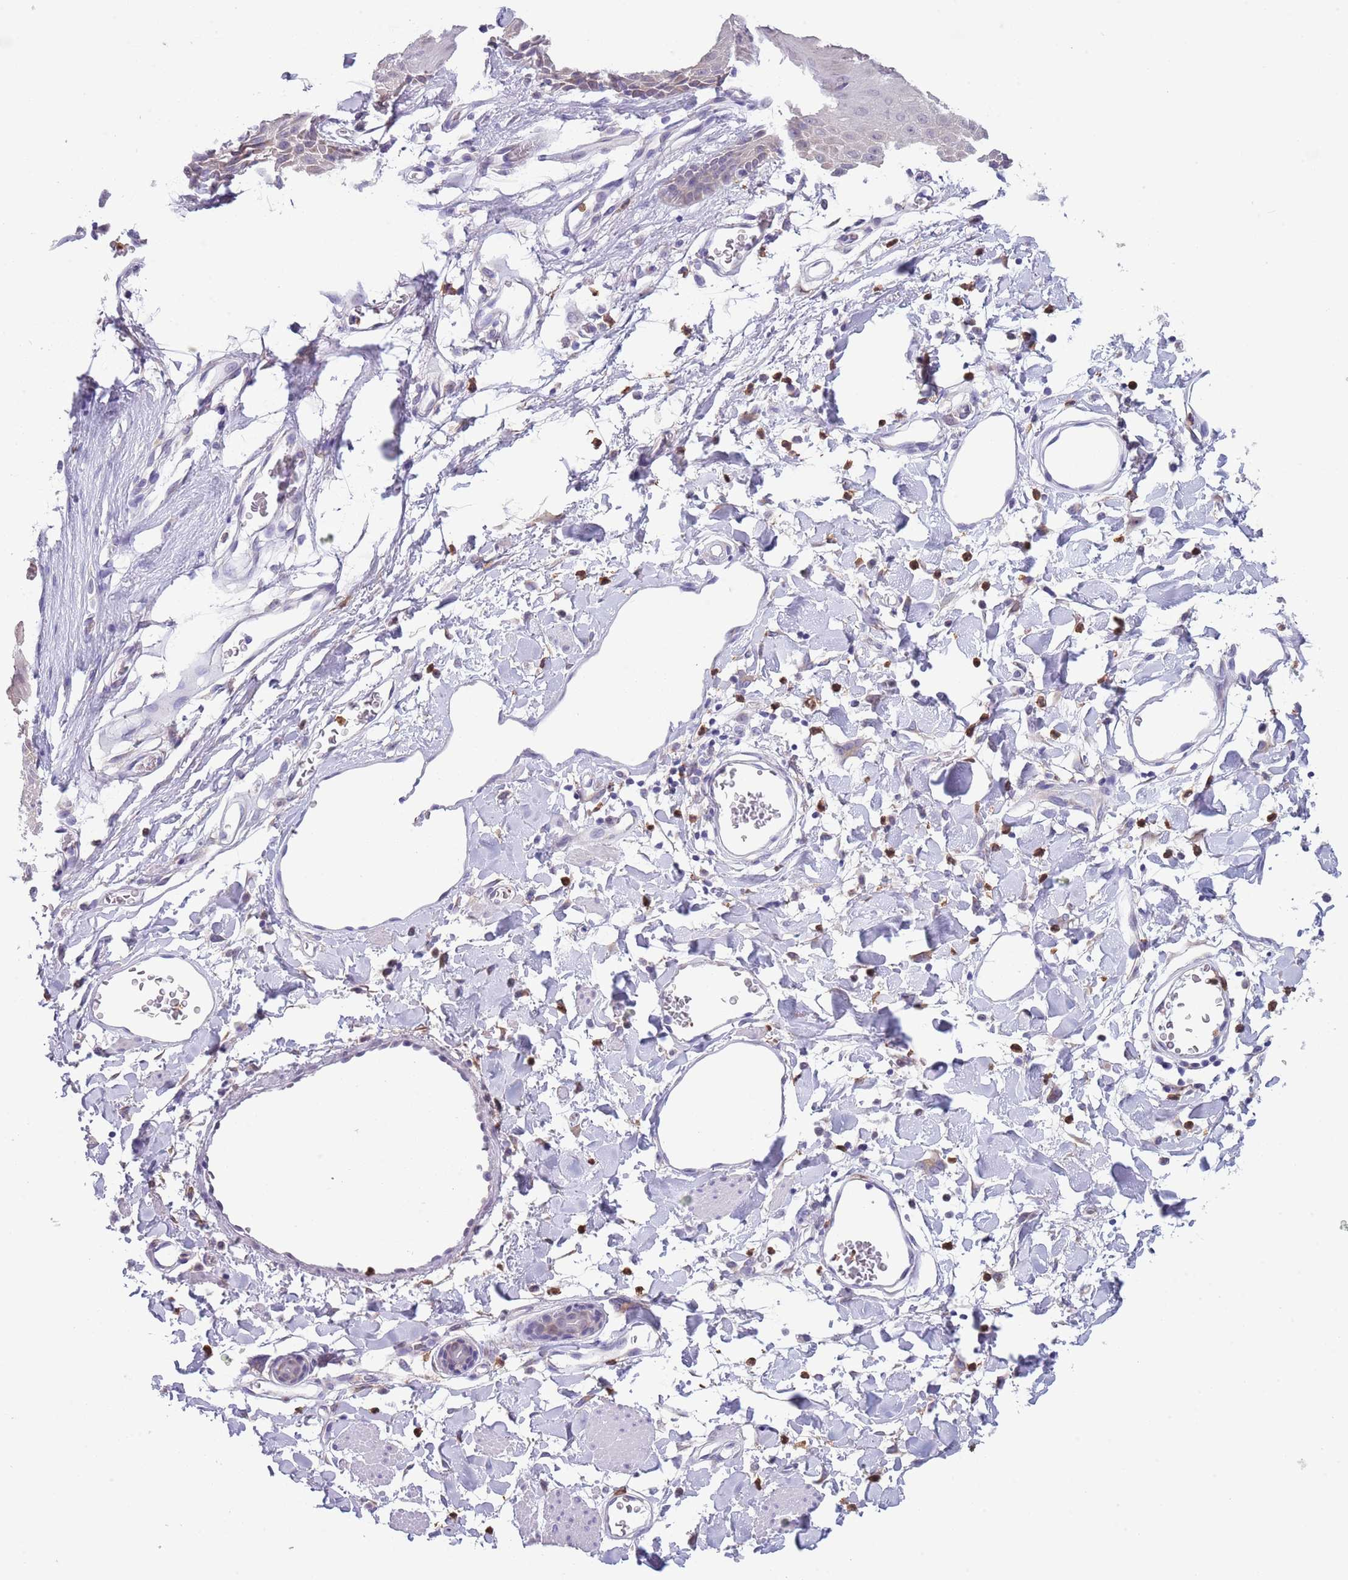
{"staining": {"intensity": "negative", "quantity": "none", "location": "none"}, "tissue": "skin", "cell_type": "Epidermal cells", "image_type": "normal", "snomed": [{"axis": "morphology", "description": "Normal tissue, NOS"}, {"axis": "topography", "description": "Vulva"}], "caption": "Immunohistochemistry (IHC) histopathology image of benign skin: human skin stained with DAB exhibits no significant protein positivity in epidermal cells.", "gene": "ZFP2", "patient": {"sex": "female", "age": 68}}